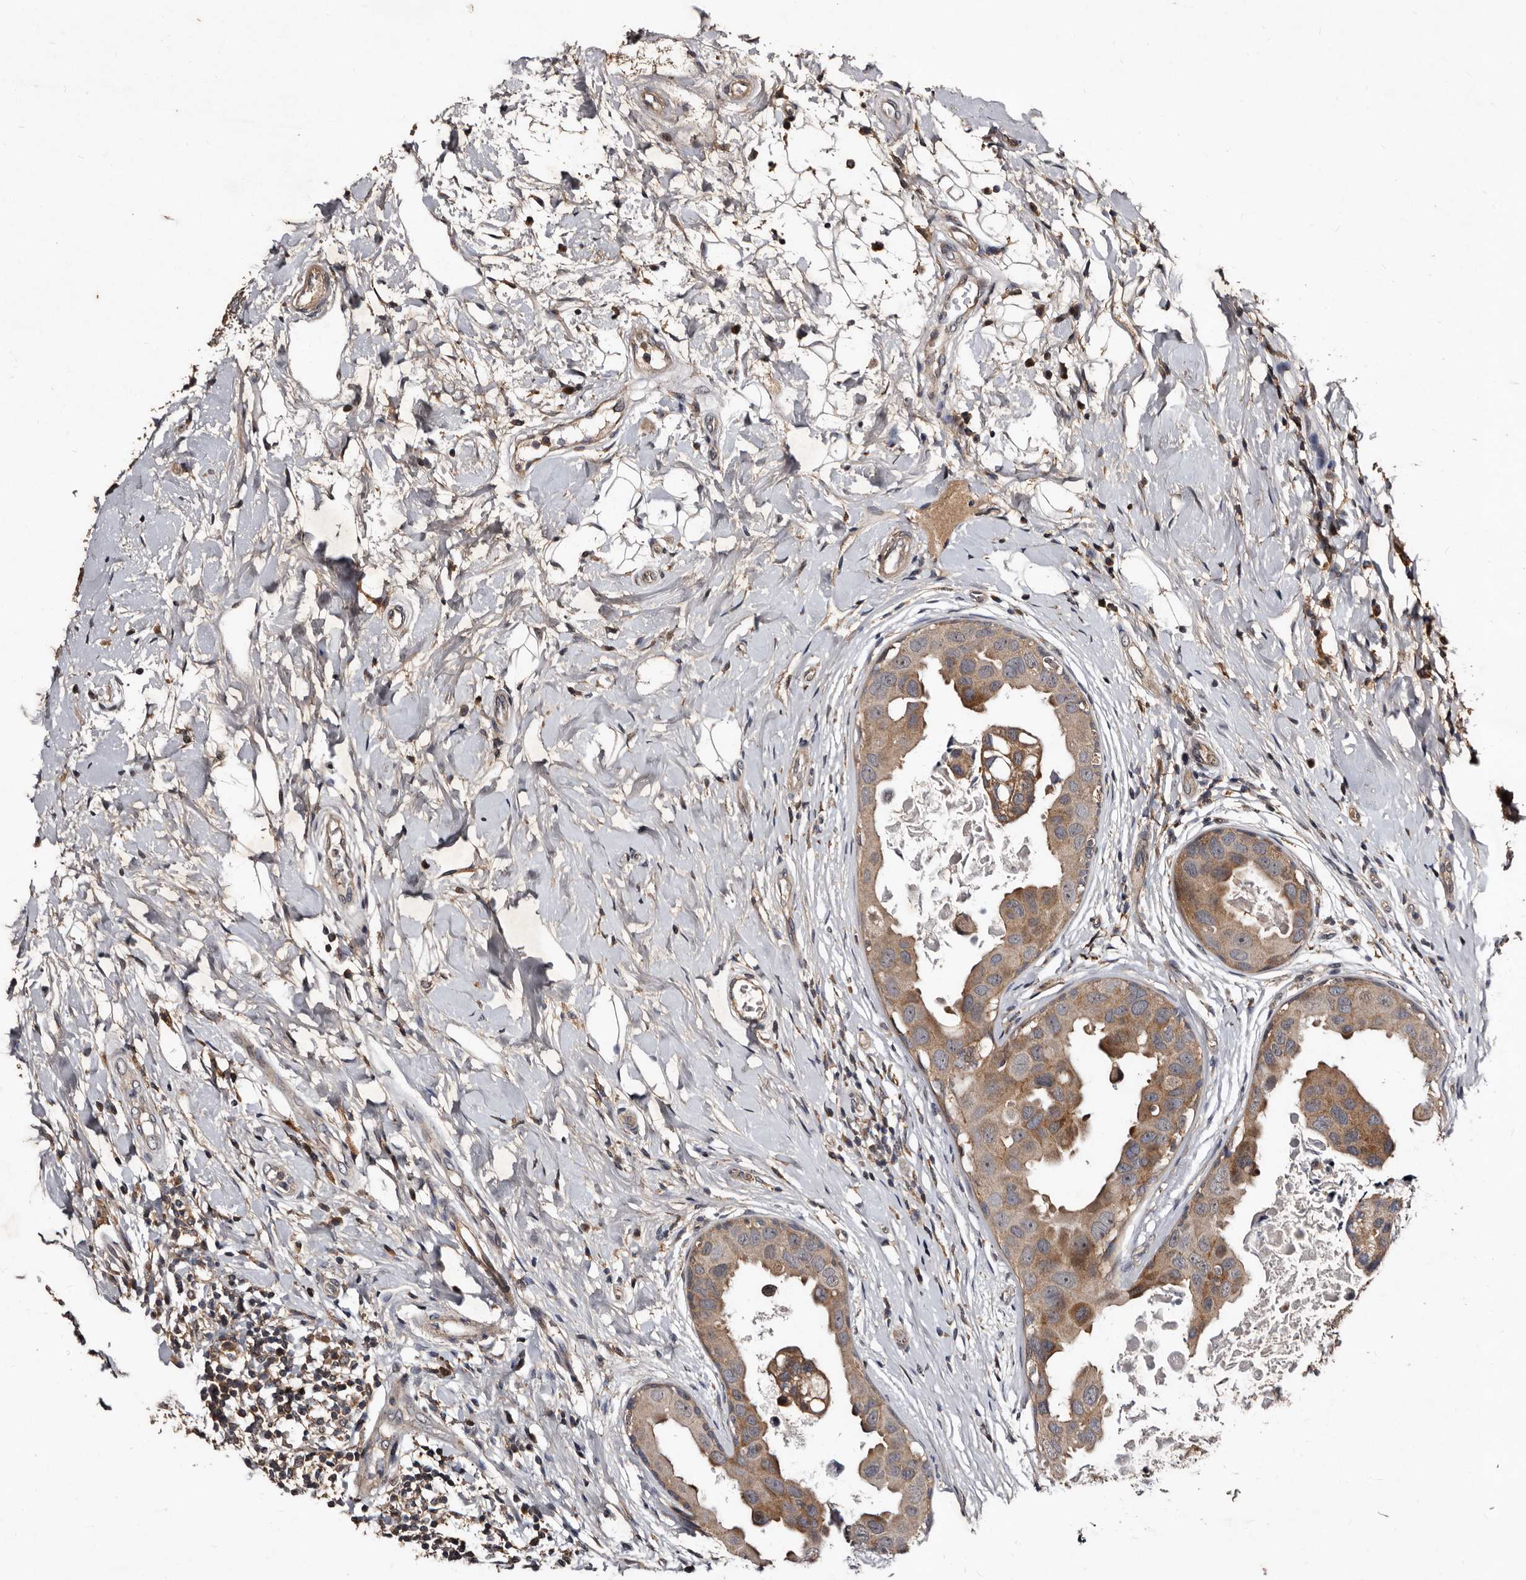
{"staining": {"intensity": "moderate", "quantity": ">75%", "location": "cytoplasmic/membranous"}, "tissue": "breast cancer", "cell_type": "Tumor cells", "image_type": "cancer", "snomed": [{"axis": "morphology", "description": "Duct carcinoma"}, {"axis": "topography", "description": "Breast"}], "caption": "Moderate cytoplasmic/membranous expression is identified in approximately >75% of tumor cells in breast infiltrating ductal carcinoma.", "gene": "MKRN3", "patient": {"sex": "female", "age": 27}}